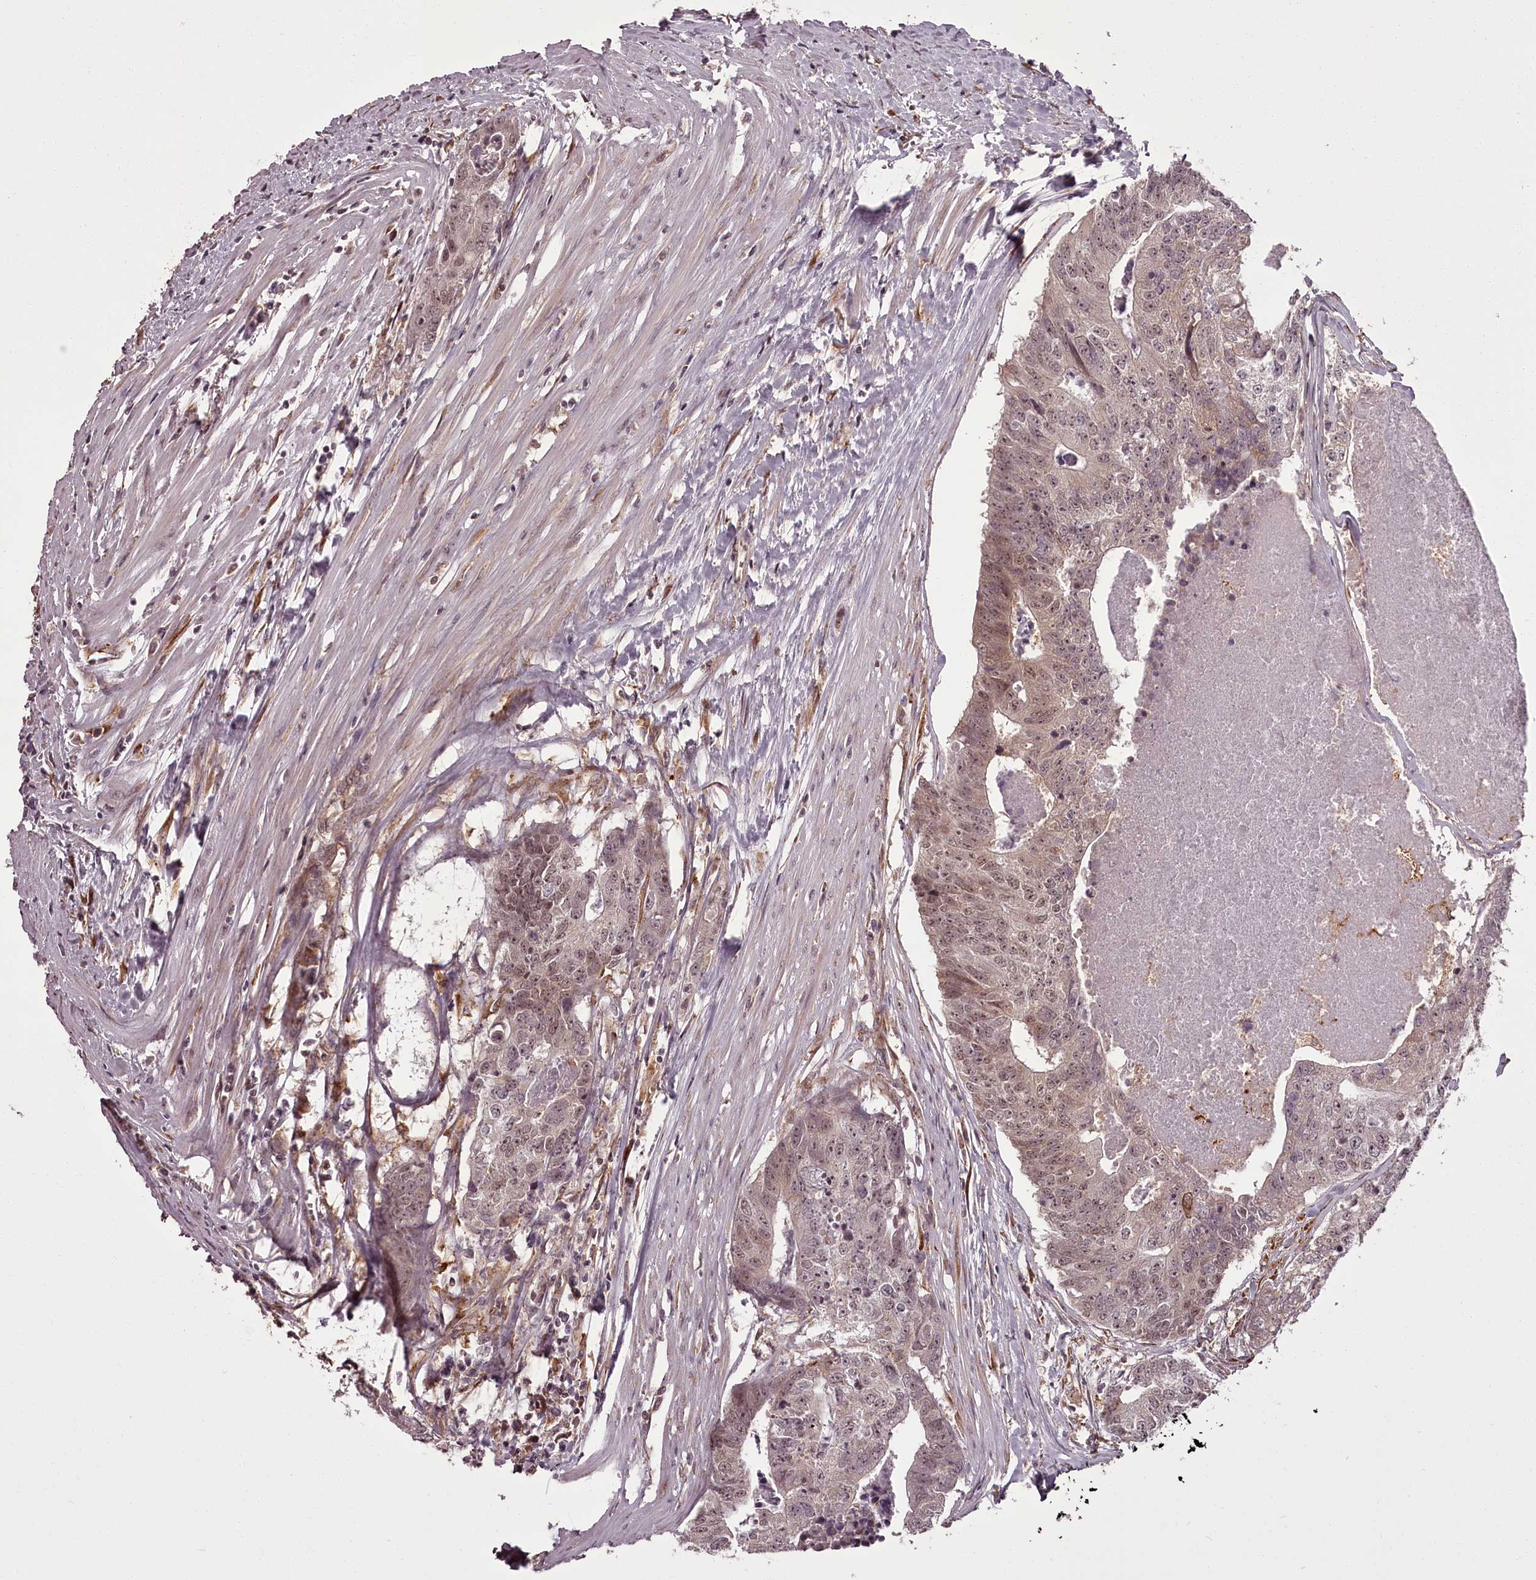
{"staining": {"intensity": "weak", "quantity": ">75%", "location": "cytoplasmic/membranous,nuclear"}, "tissue": "colorectal cancer", "cell_type": "Tumor cells", "image_type": "cancer", "snomed": [{"axis": "morphology", "description": "Adenocarcinoma, NOS"}, {"axis": "topography", "description": "Colon"}], "caption": "Adenocarcinoma (colorectal) tissue reveals weak cytoplasmic/membranous and nuclear expression in about >75% of tumor cells", "gene": "CCDC92", "patient": {"sex": "female", "age": 67}}